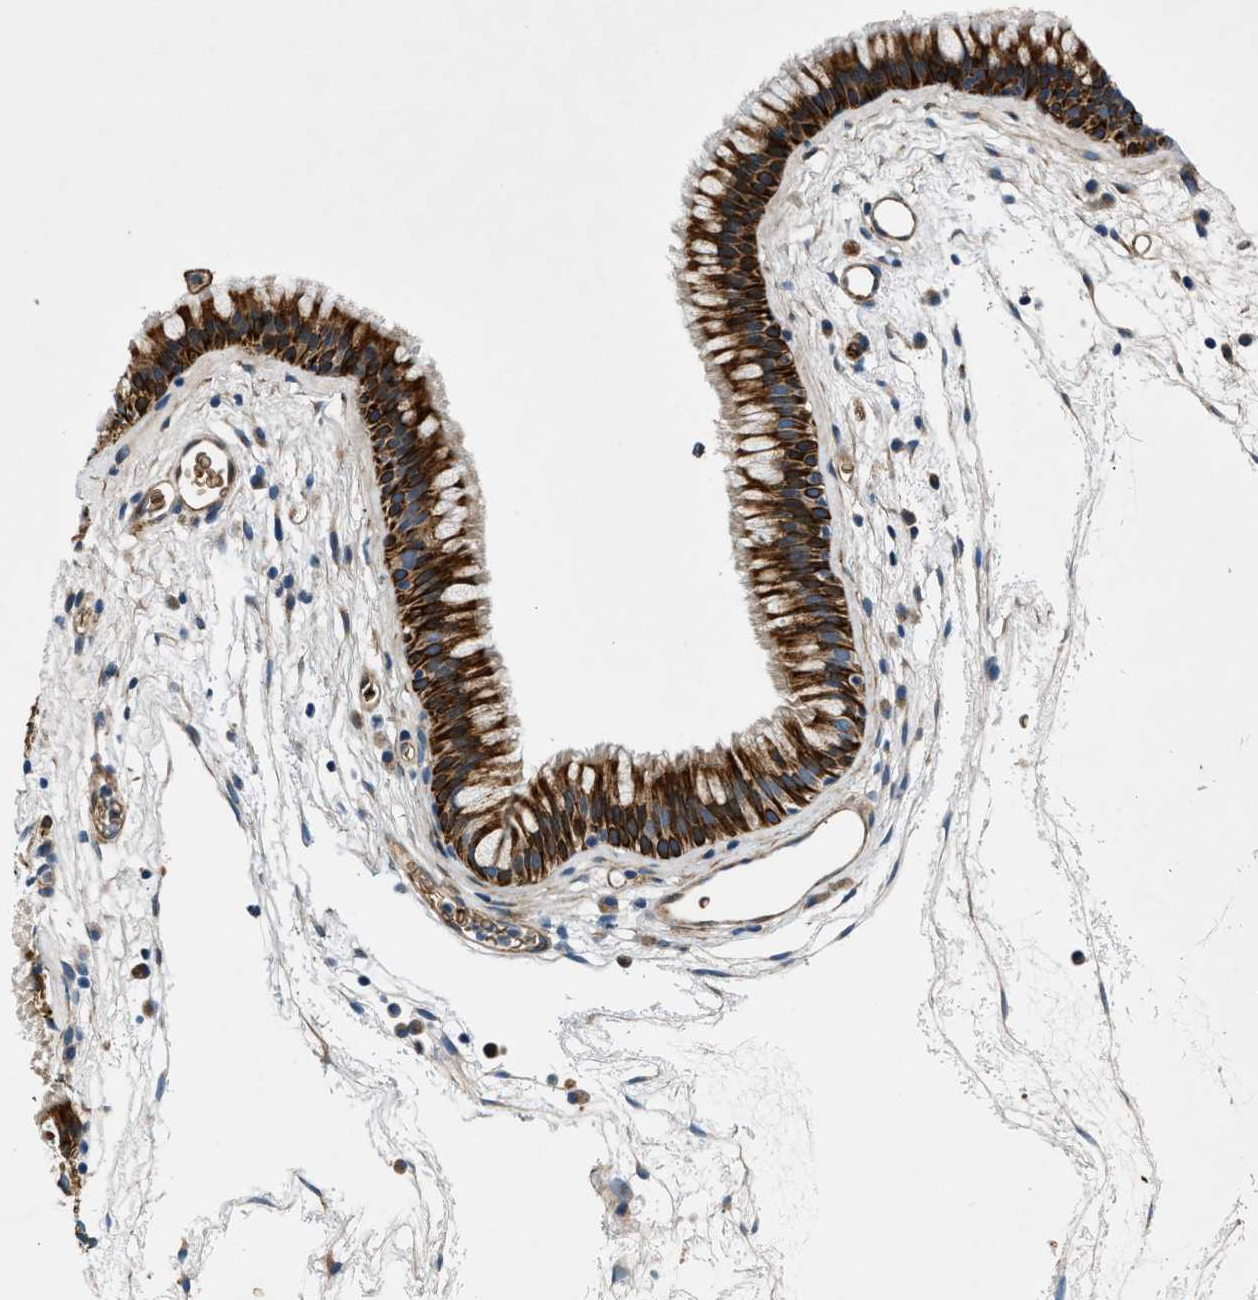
{"staining": {"intensity": "strong", "quantity": ">75%", "location": "cytoplasmic/membranous"}, "tissue": "nasopharynx", "cell_type": "Respiratory epithelial cells", "image_type": "normal", "snomed": [{"axis": "morphology", "description": "Normal tissue, NOS"}, {"axis": "morphology", "description": "Inflammation, NOS"}, {"axis": "topography", "description": "Nasopharynx"}], "caption": "High-power microscopy captured an IHC image of normal nasopharynx, revealing strong cytoplasmic/membranous expression in approximately >75% of respiratory epithelial cells. (Stains: DAB in brown, nuclei in blue, Microscopy: brightfield microscopy at high magnification).", "gene": "DHODH", "patient": {"sex": "male", "age": 48}}